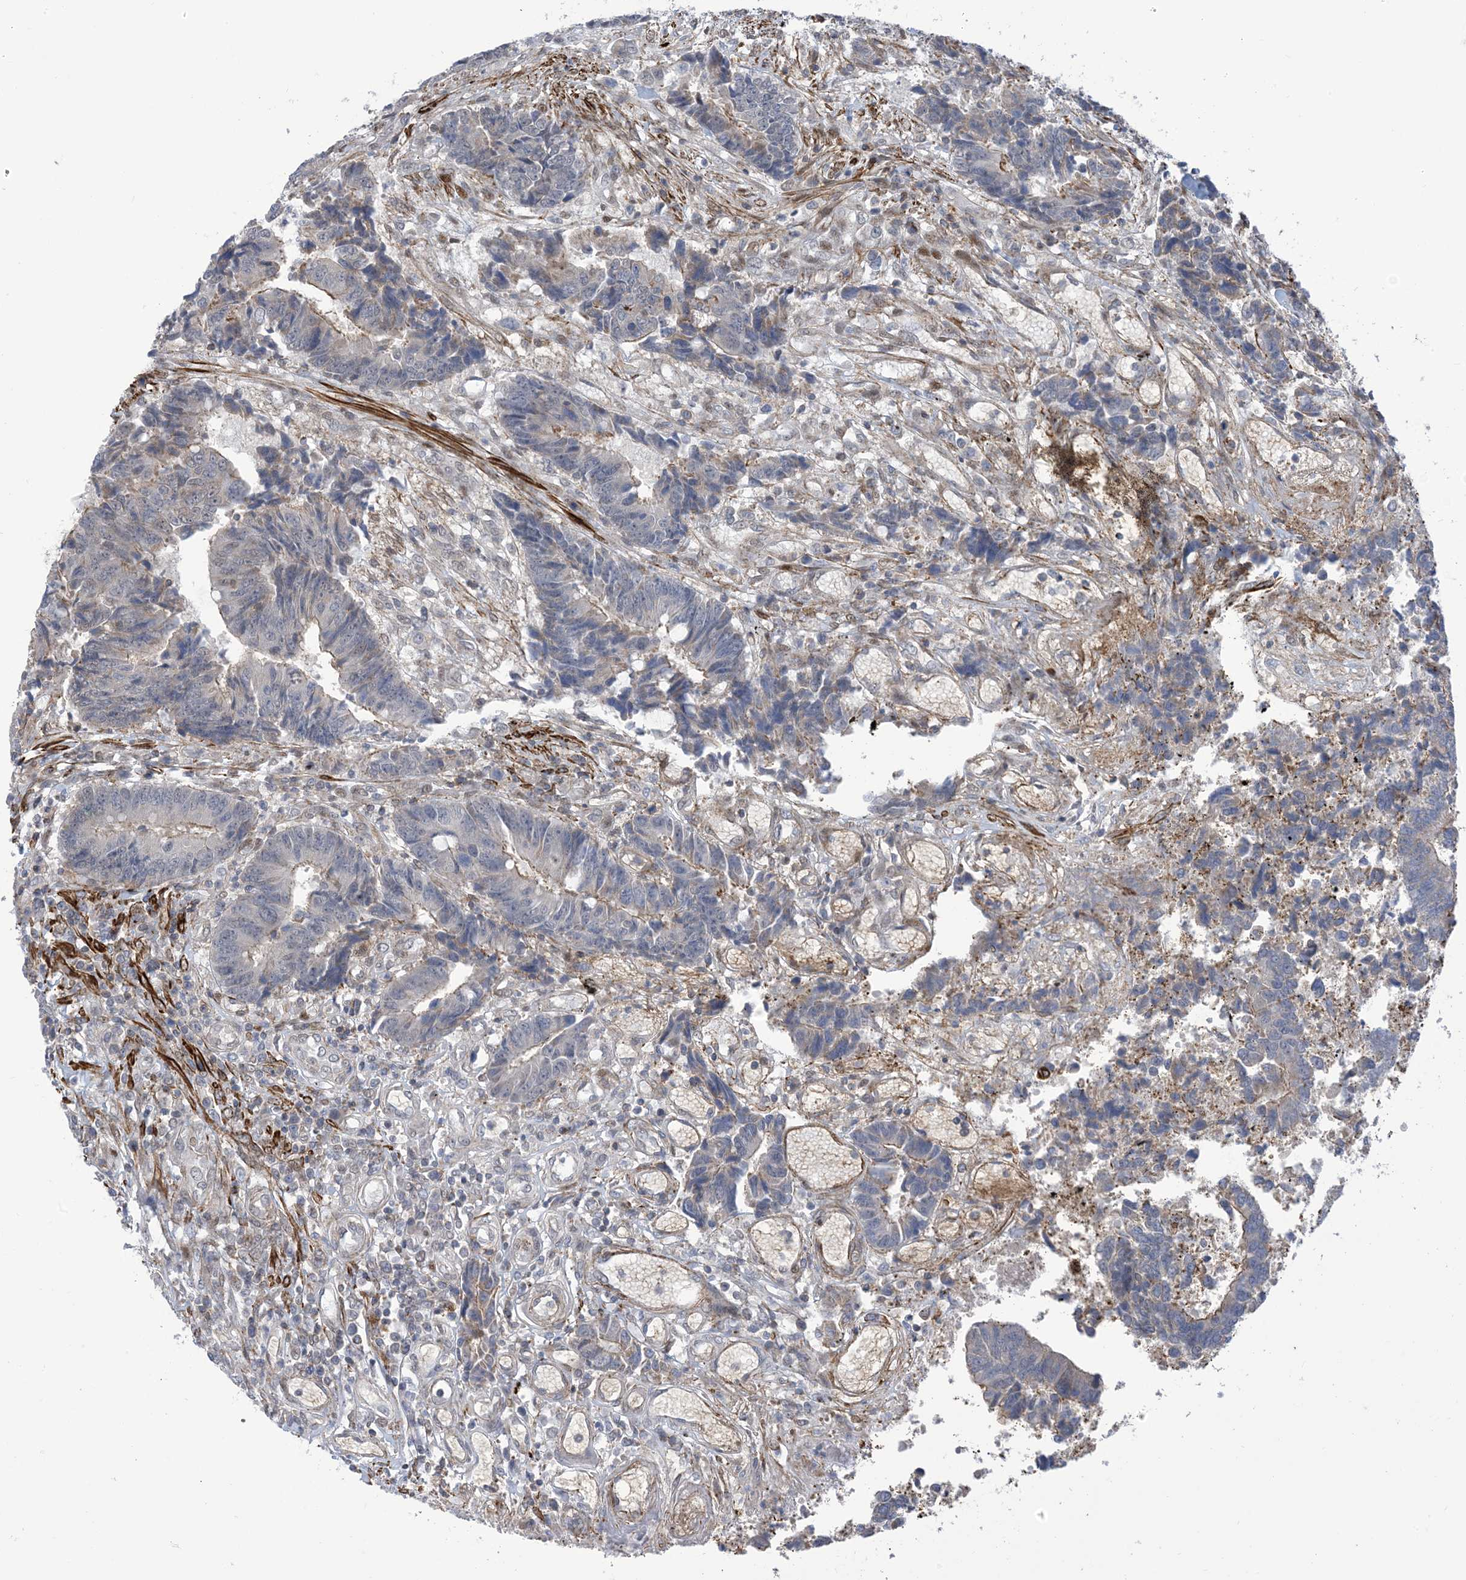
{"staining": {"intensity": "weak", "quantity": "<25%", "location": "cytoplasmic/membranous"}, "tissue": "colorectal cancer", "cell_type": "Tumor cells", "image_type": "cancer", "snomed": [{"axis": "morphology", "description": "Adenocarcinoma, NOS"}, {"axis": "topography", "description": "Rectum"}], "caption": "Tumor cells show no significant protein expression in colorectal adenocarcinoma.", "gene": "ZNF8", "patient": {"sex": "male", "age": 84}}